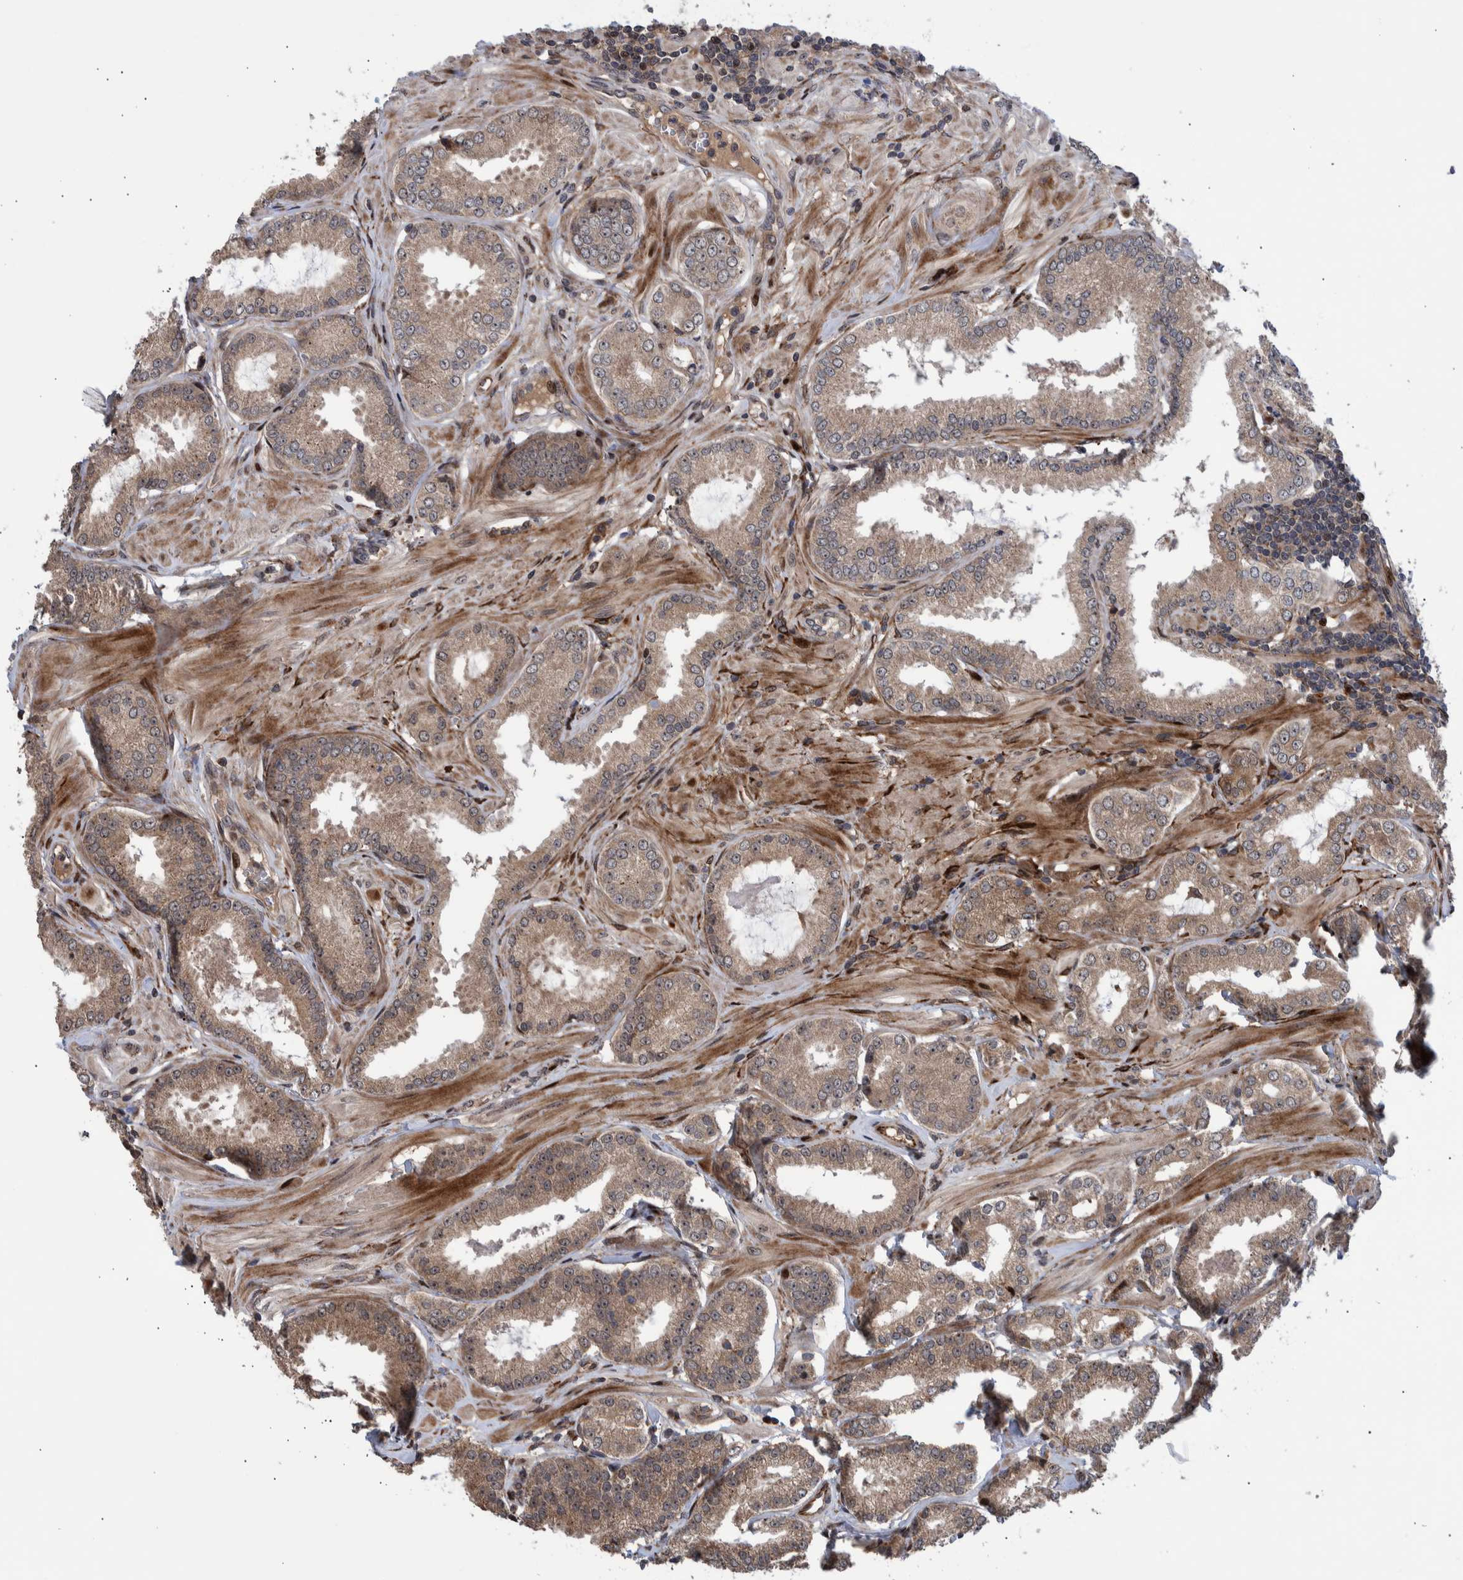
{"staining": {"intensity": "weak", "quantity": ">75%", "location": "cytoplasmic/membranous"}, "tissue": "prostate cancer", "cell_type": "Tumor cells", "image_type": "cancer", "snomed": [{"axis": "morphology", "description": "Adenocarcinoma, Low grade"}, {"axis": "topography", "description": "Prostate"}], "caption": "A brown stain highlights weak cytoplasmic/membranous positivity of a protein in human prostate cancer tumor cells.", "gene": "SHISA6", "patient": {"sex": "male", "age": 62}}